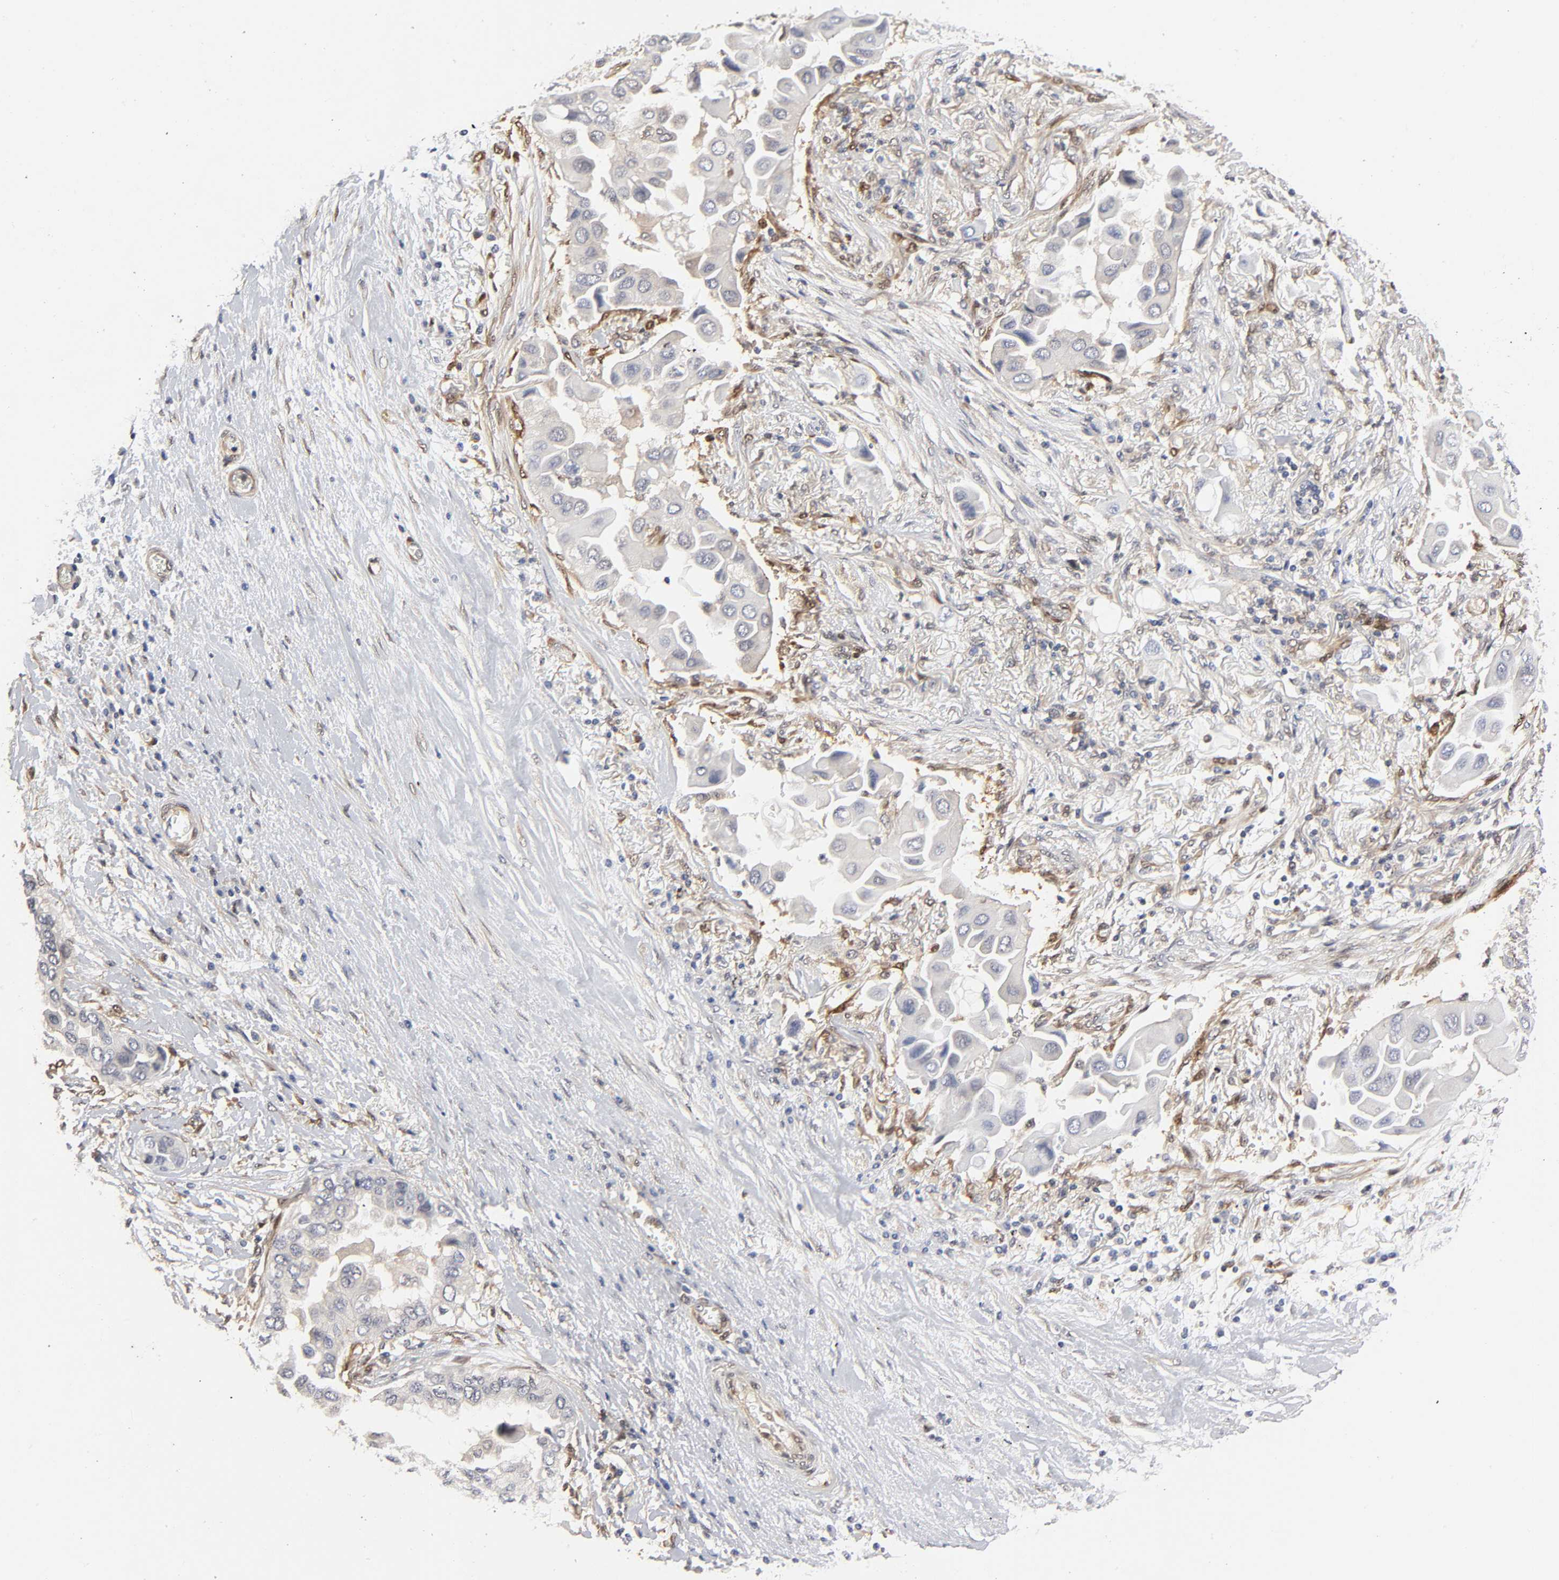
{"staining": {"intensity": "negative", "quantity": "none", "location": "none"}, "tissue": "lung cancer", "cell_type": "Tumor cells", "image_type": "cancer", "snomed": [{"axis": "morphology", "description": "Adenocarcinoma, NOS"}, {"axis": "topography", "description": "Lung"}], "caption": "Tumor cells show no significant staining in lung cancer.", "gene": "PTEN", "patient": {"sex": "female", "age": 76}}